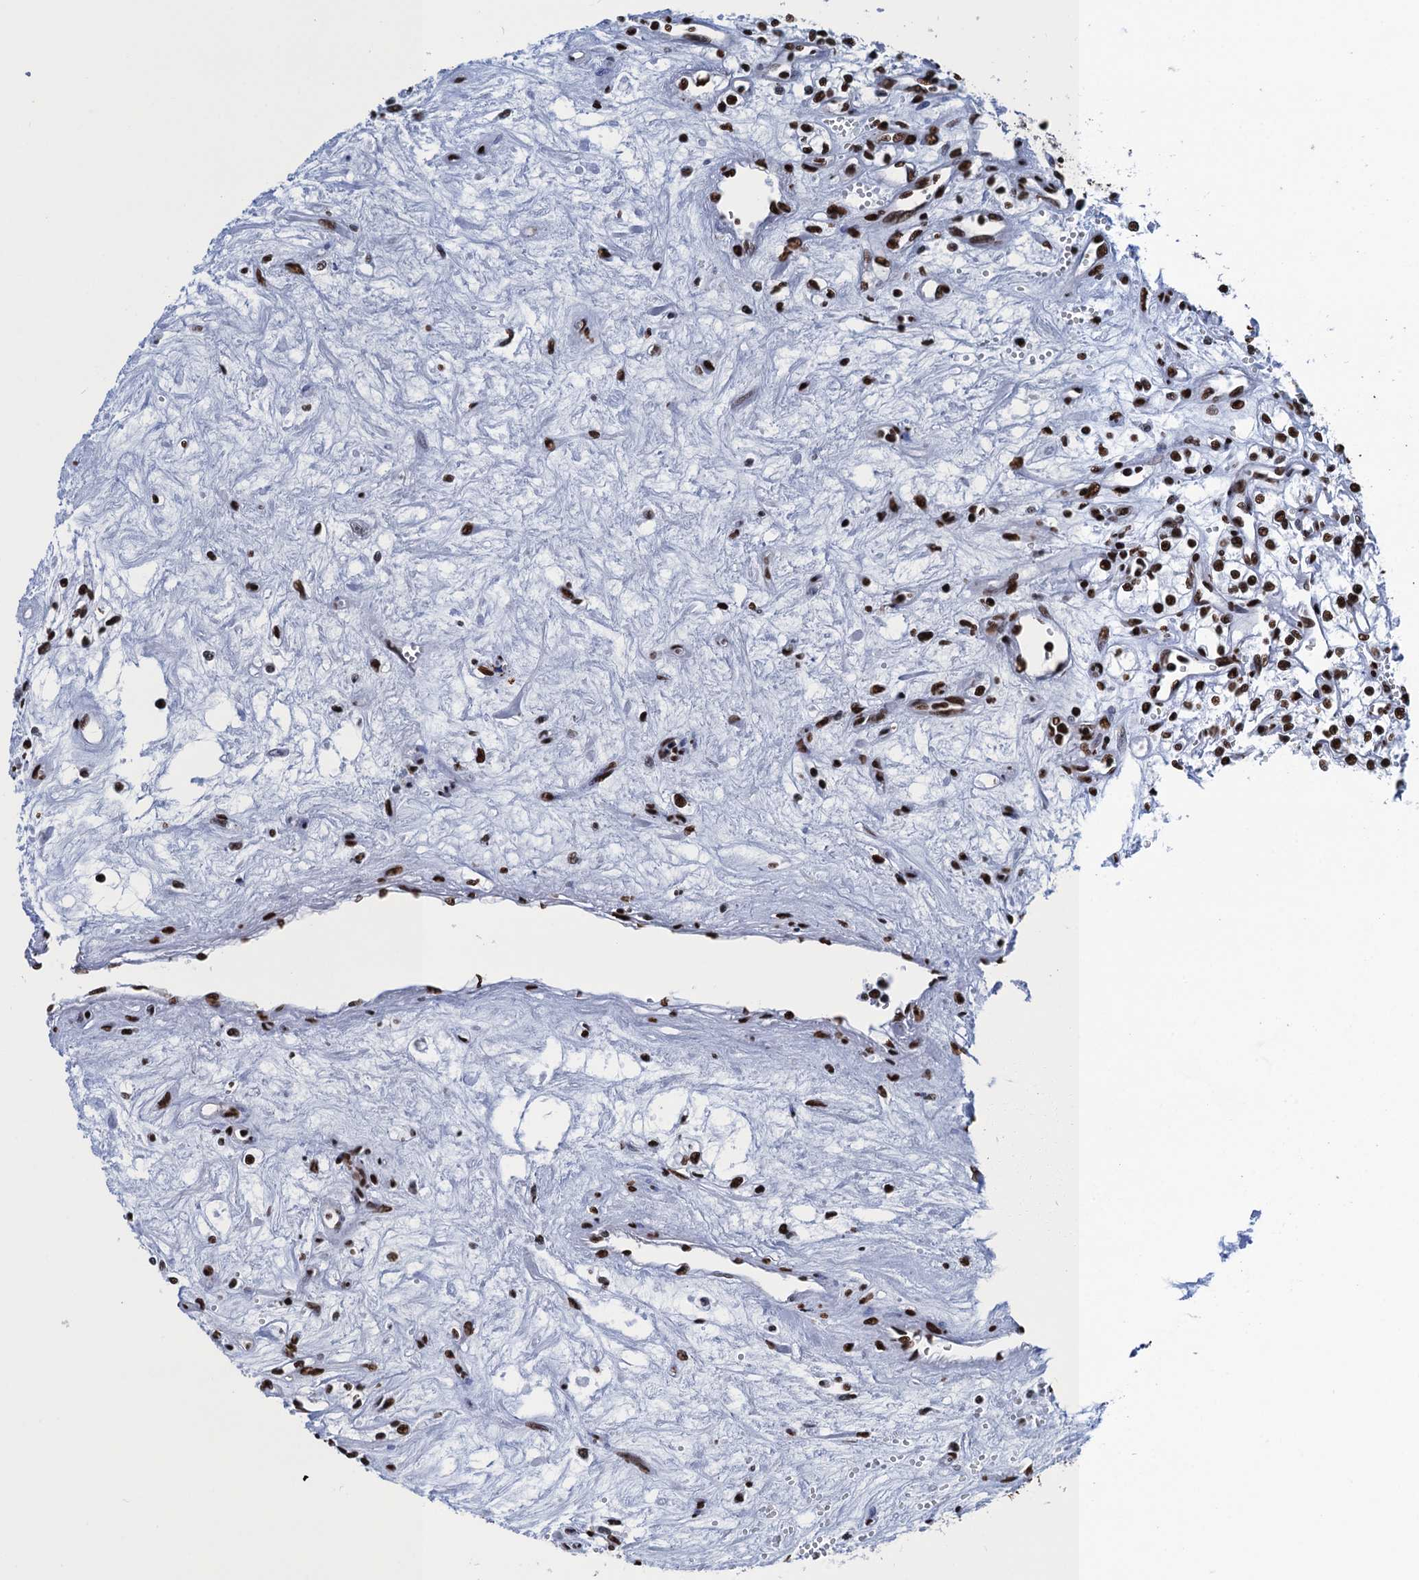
{"staining": {"intensity": "strong", "quantity": ">75%", "location": "nuclear"}, "tissue": "renal cancer", "cell_type": "Tumor cells", "image_type": "cancer", "snomed": [{"axis": "morphology", "description": "Adenocarcinoma, NOS"}, {"axis": "topography", "description": "Kidney"}], "caption": "Immunohistochemistry (IHC) micrograph of adenocarcinoma (renal) stained for a protein (brown), which displays high levels of strong nuclear positivity in approximately >75% of tumor cells.", "gene": "UBA2", "patient": {"sex": "male", "age": 59}}